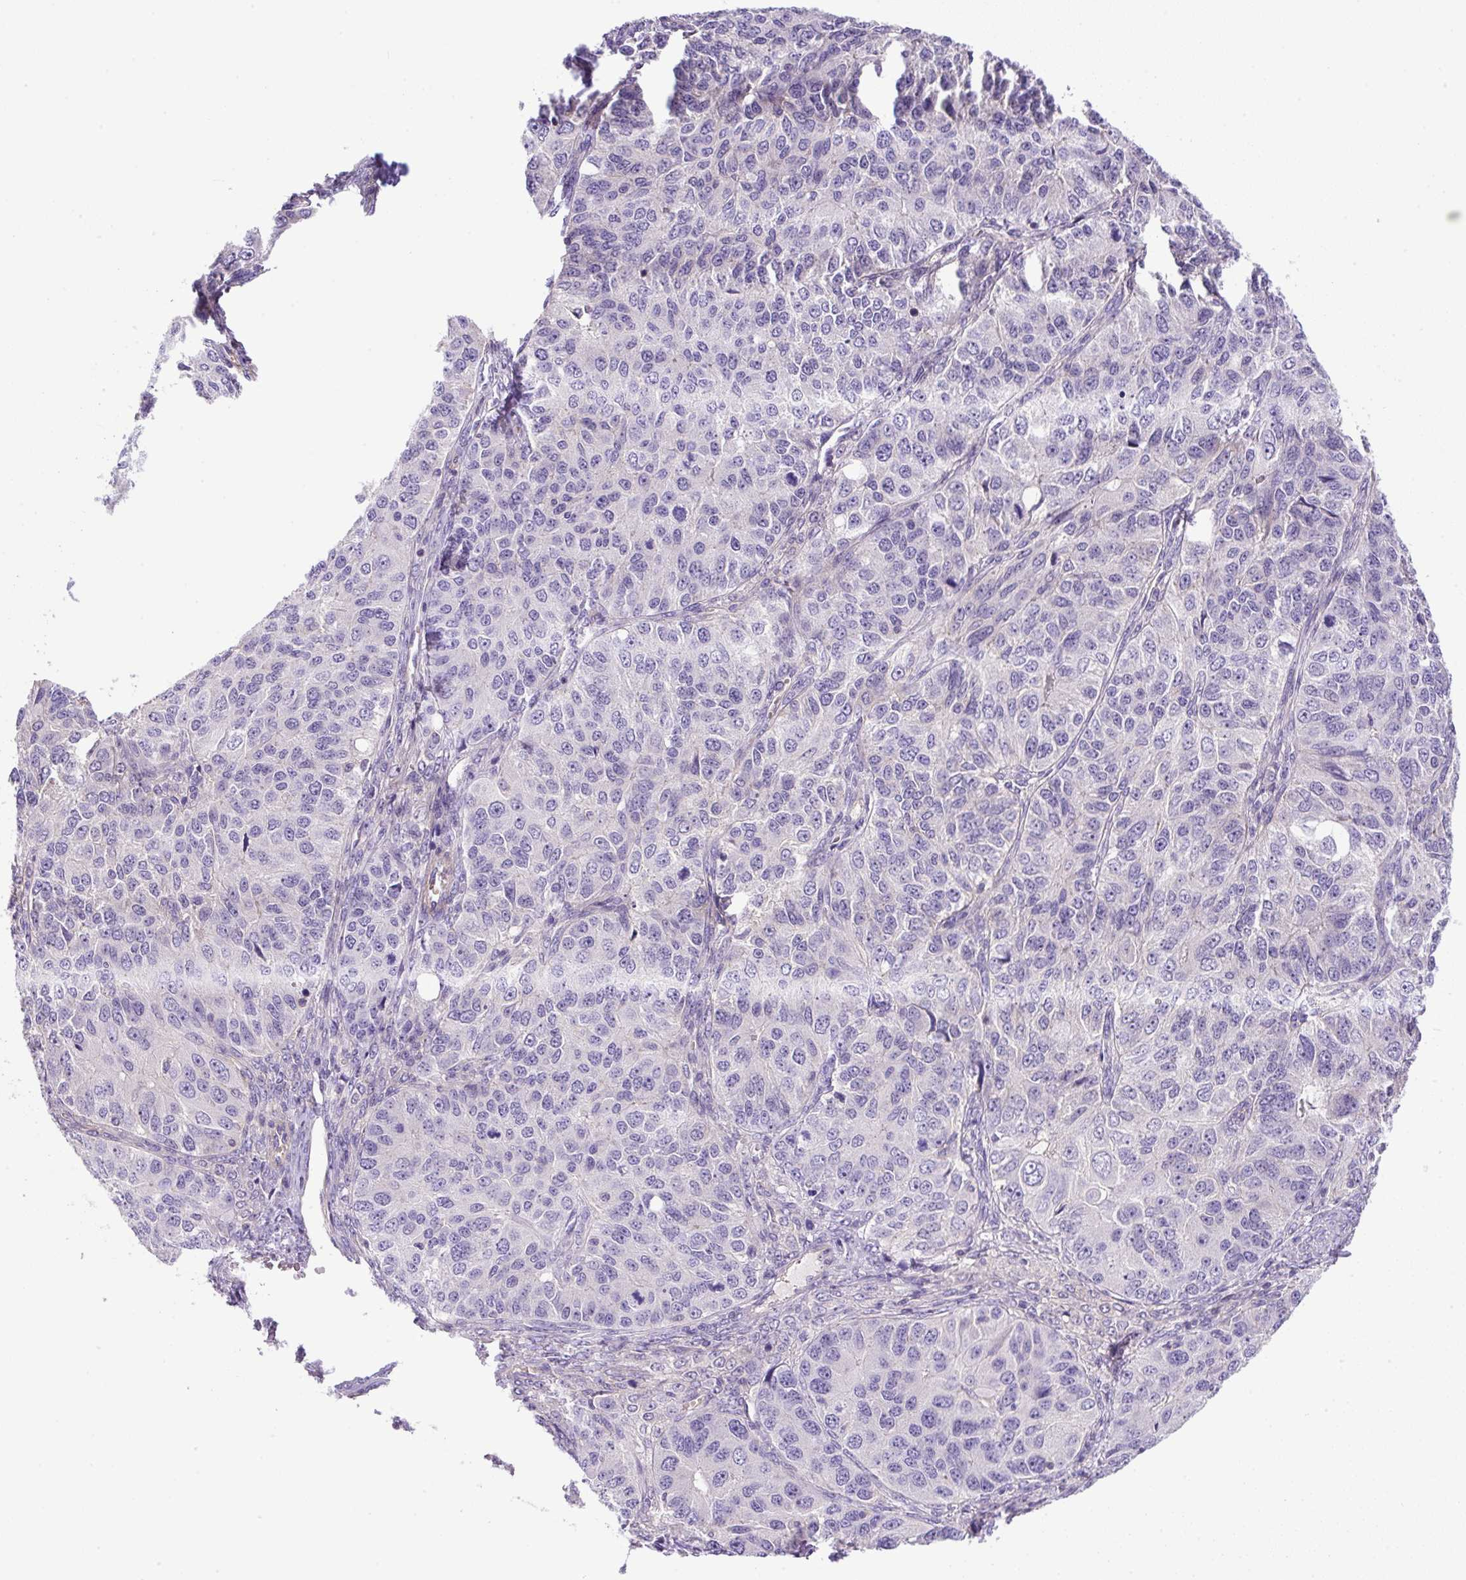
{"staining": {"intensity": "negative", "quantity": "none", "location": "none"}, "tissue": "ovarian cancer", "cell_type": "Tumor cells", "image_type": "cancer", "snomed": [{"axis": "morphology", "description": "Carcinoma, endometroid"}, {"axis": "topography", "description": "Ovary"}], "caption": "Ovarian cancer (endometroid carcinoma) was stained to show a protein in brown. There is no significant expression in tumor cells.", "gene": "NPTN", "patient": {"sex": "female", "age": 51}}